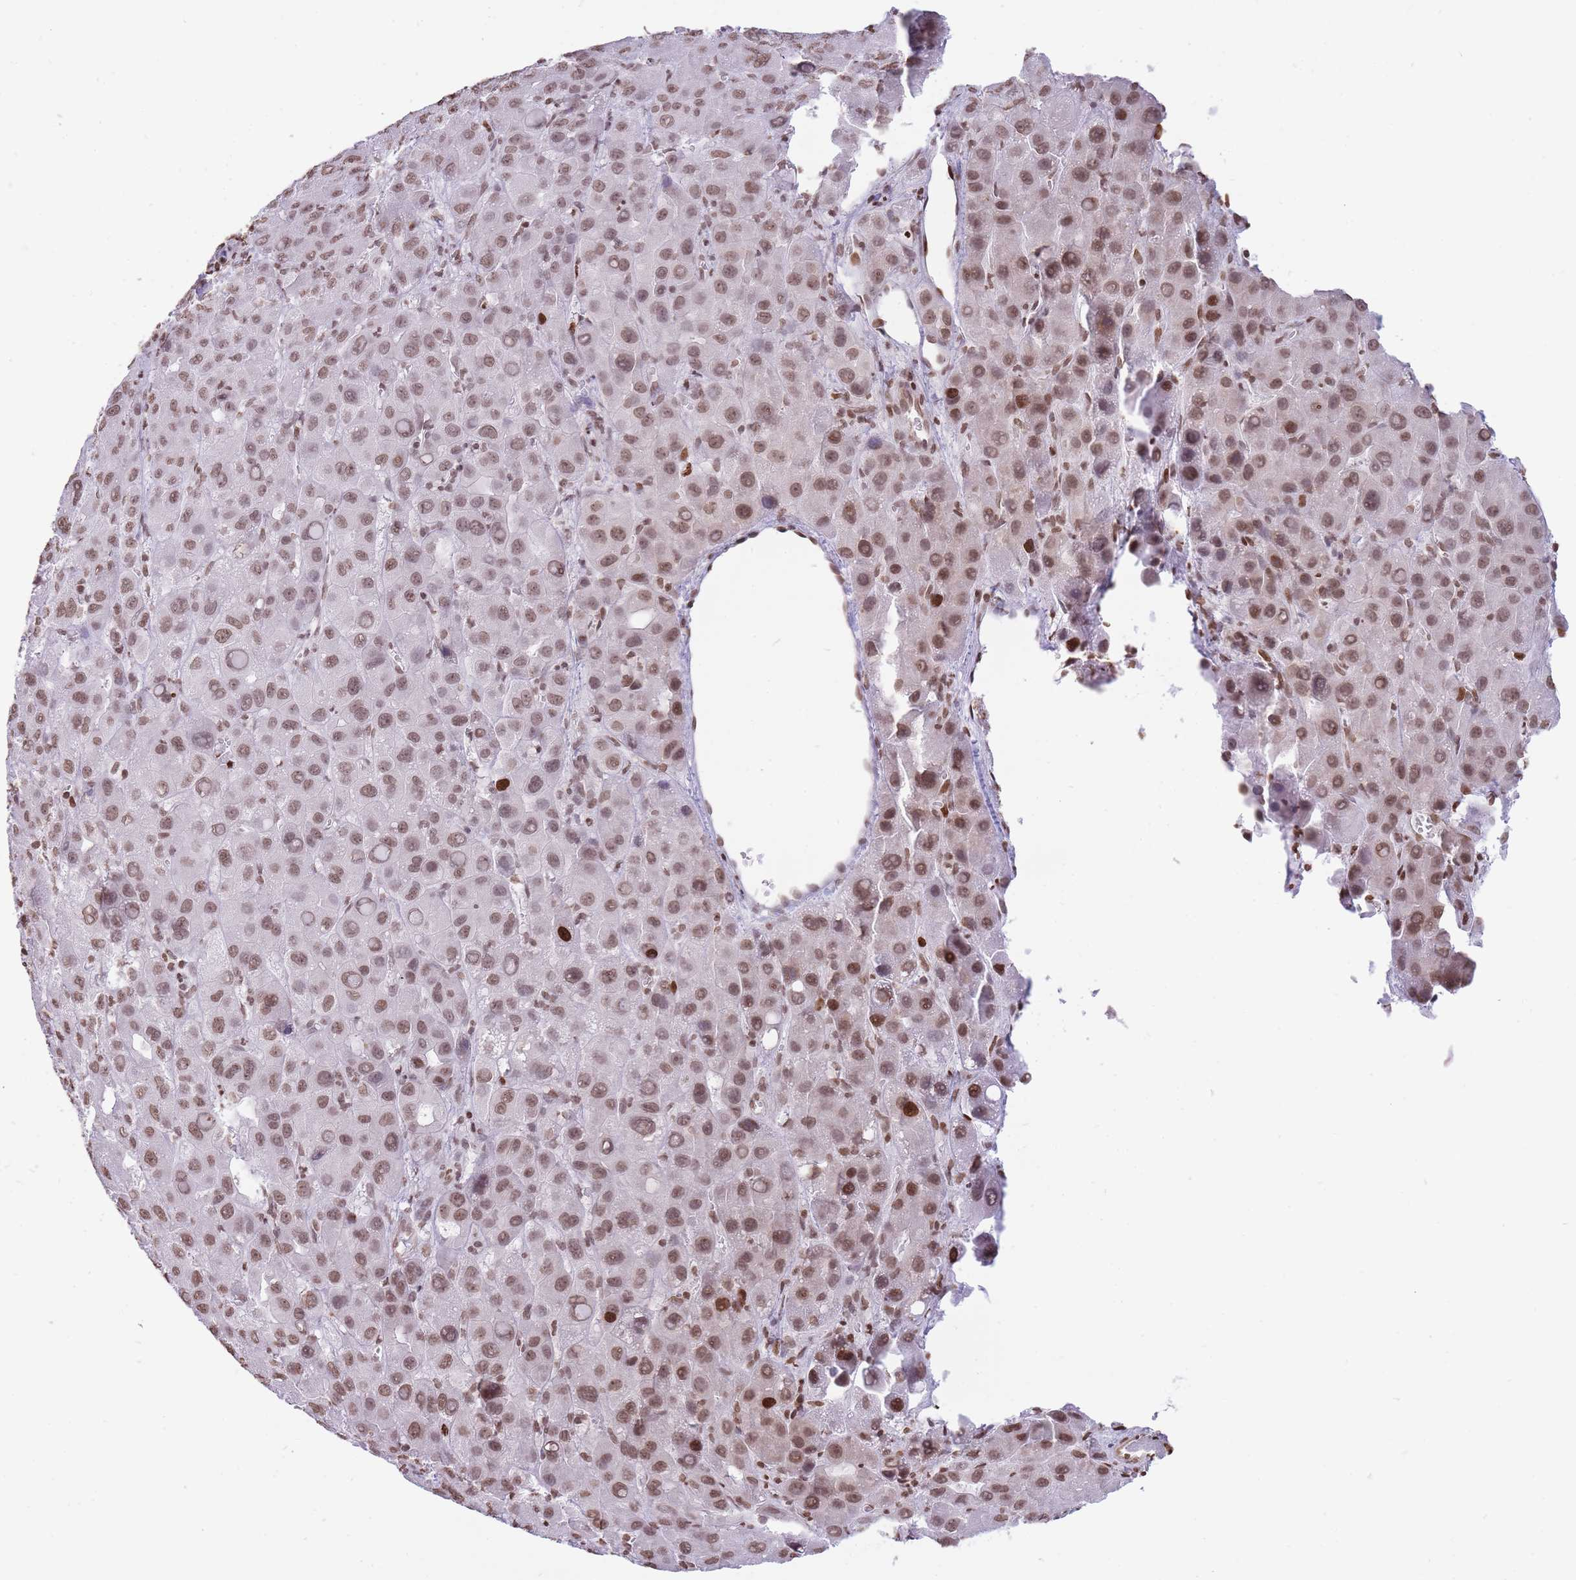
{"staining": {"intensity": "moderate", "quantity": ">75%", "location": "nuclear"}, "tissue": "liver cancer", "cell_type": "Tumor cells", "image_type": "cancer", "snomed": [{"axis": "morphology", "description": "Carcinoma, Hepatocellular, NOS"}, {"axis": "topography", "description": "Liver"}], "caption": "Tumor cells show moderate nuclear staining in about >75% of cells in hepatocellular carcinoma (liver). The protein is shown in brown color, while the nuclei are stained blue.", "gene": "SHISAL1", "patient": {"sex": "male", "age": 55}}